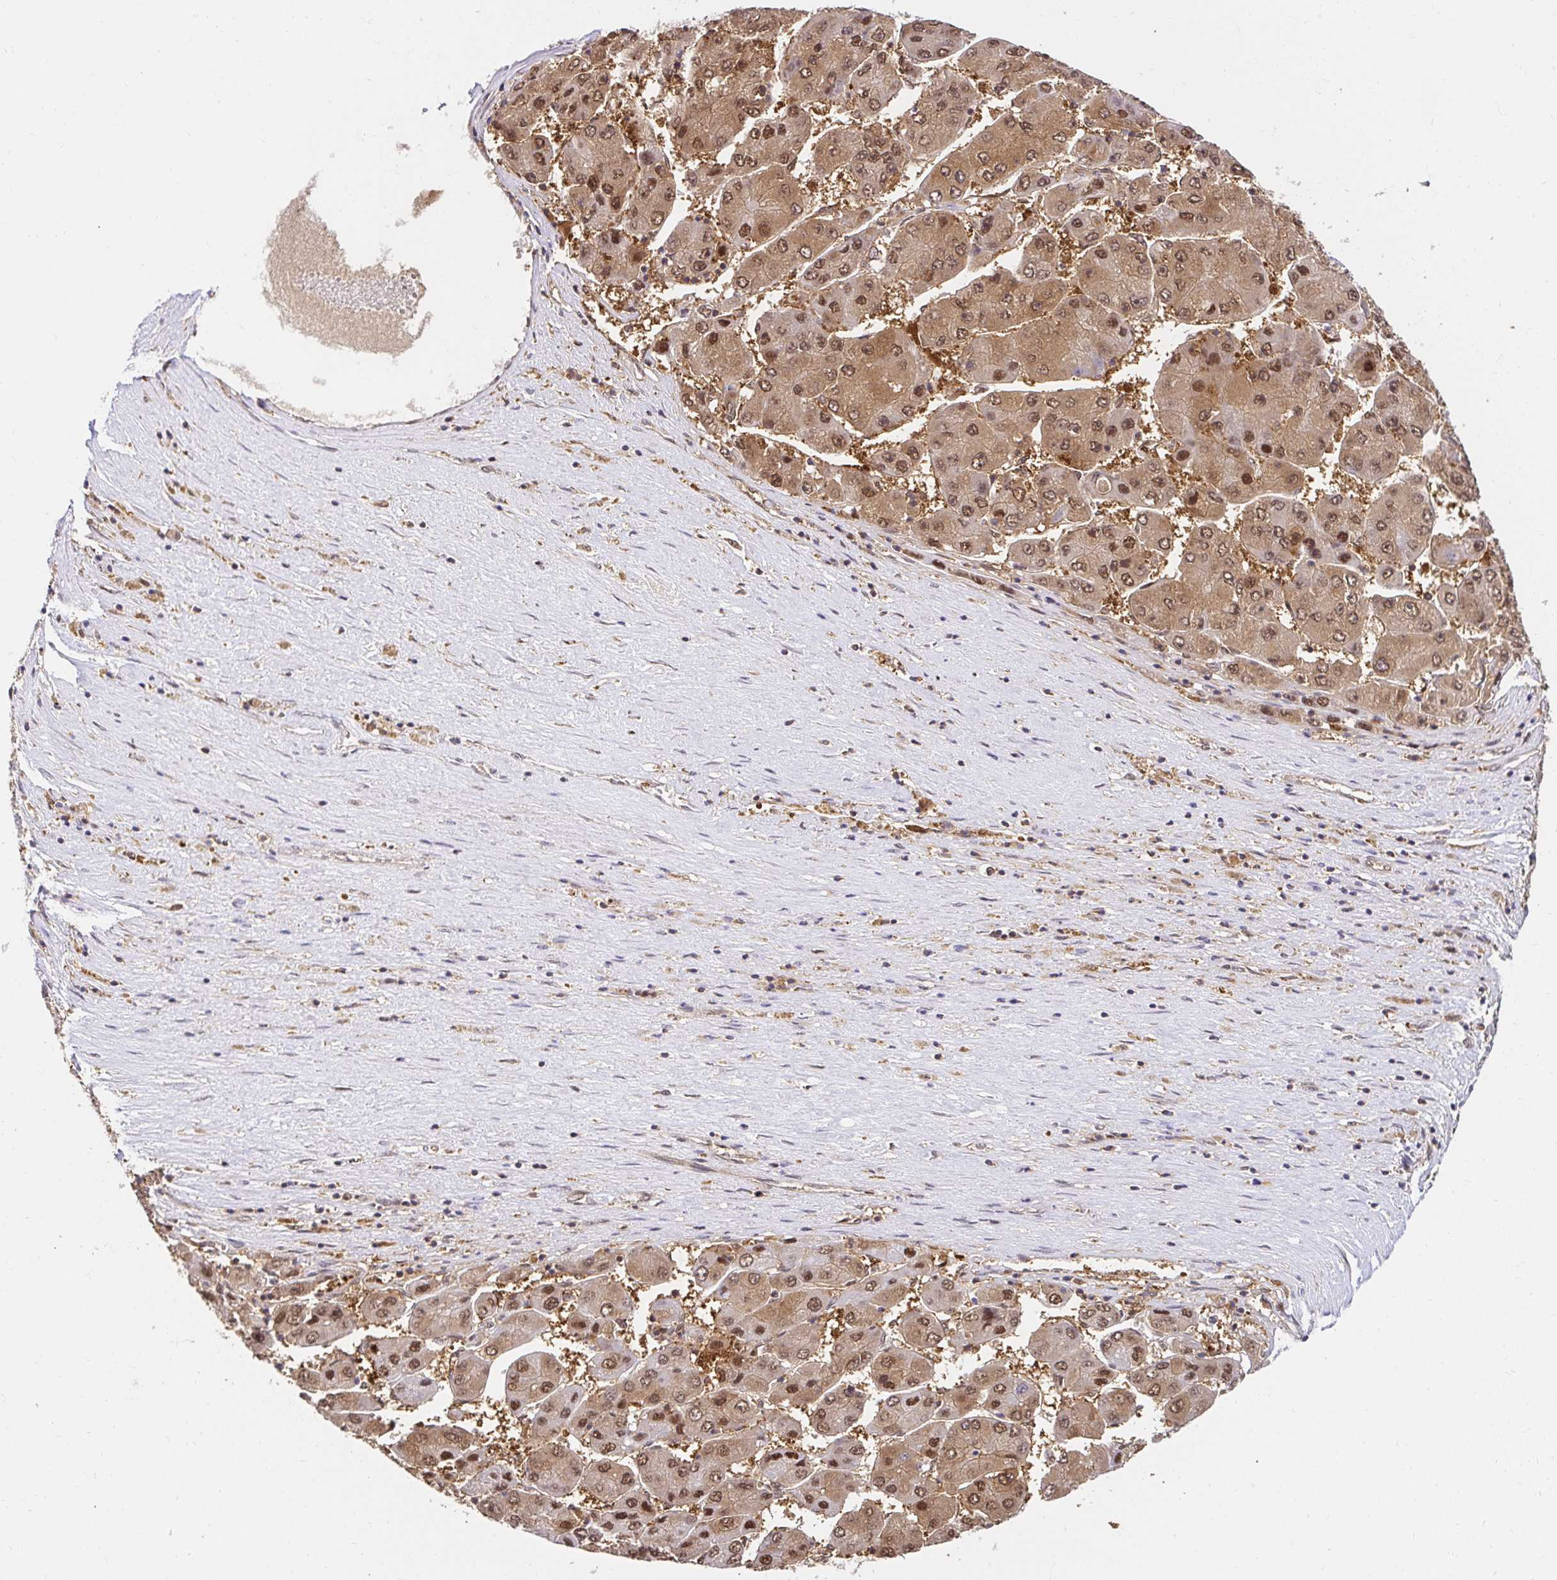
{"staining": {"intensity": "moderate", "quantity": ">75%", "location": "cytoplasmic/membranous,nuclear"}, "tissue": "liver cancer", "cell_type": "Tumor cells", "image_type": "cancer", "snomed": [{"axis": "morphology", "description": "Carcinoma, Hepatocellular, NOS"}, {"axis": "topography", "description": "Liver"}], "caption": "Brown immunohistochemical staining in liver cancer demonstrates moderate cytoplasmic/membranous and nuclear positivity in about >75% of tumor cells. The staining was performed using DAB (3,3'-diaminobenzidine) to visualize the protein expression in brown, while the nuclei were stained in blue with hematoxylin (Magnification: 20x).", "gene": "PSMA4", "patient": {"sex": "female", "age": 61}}